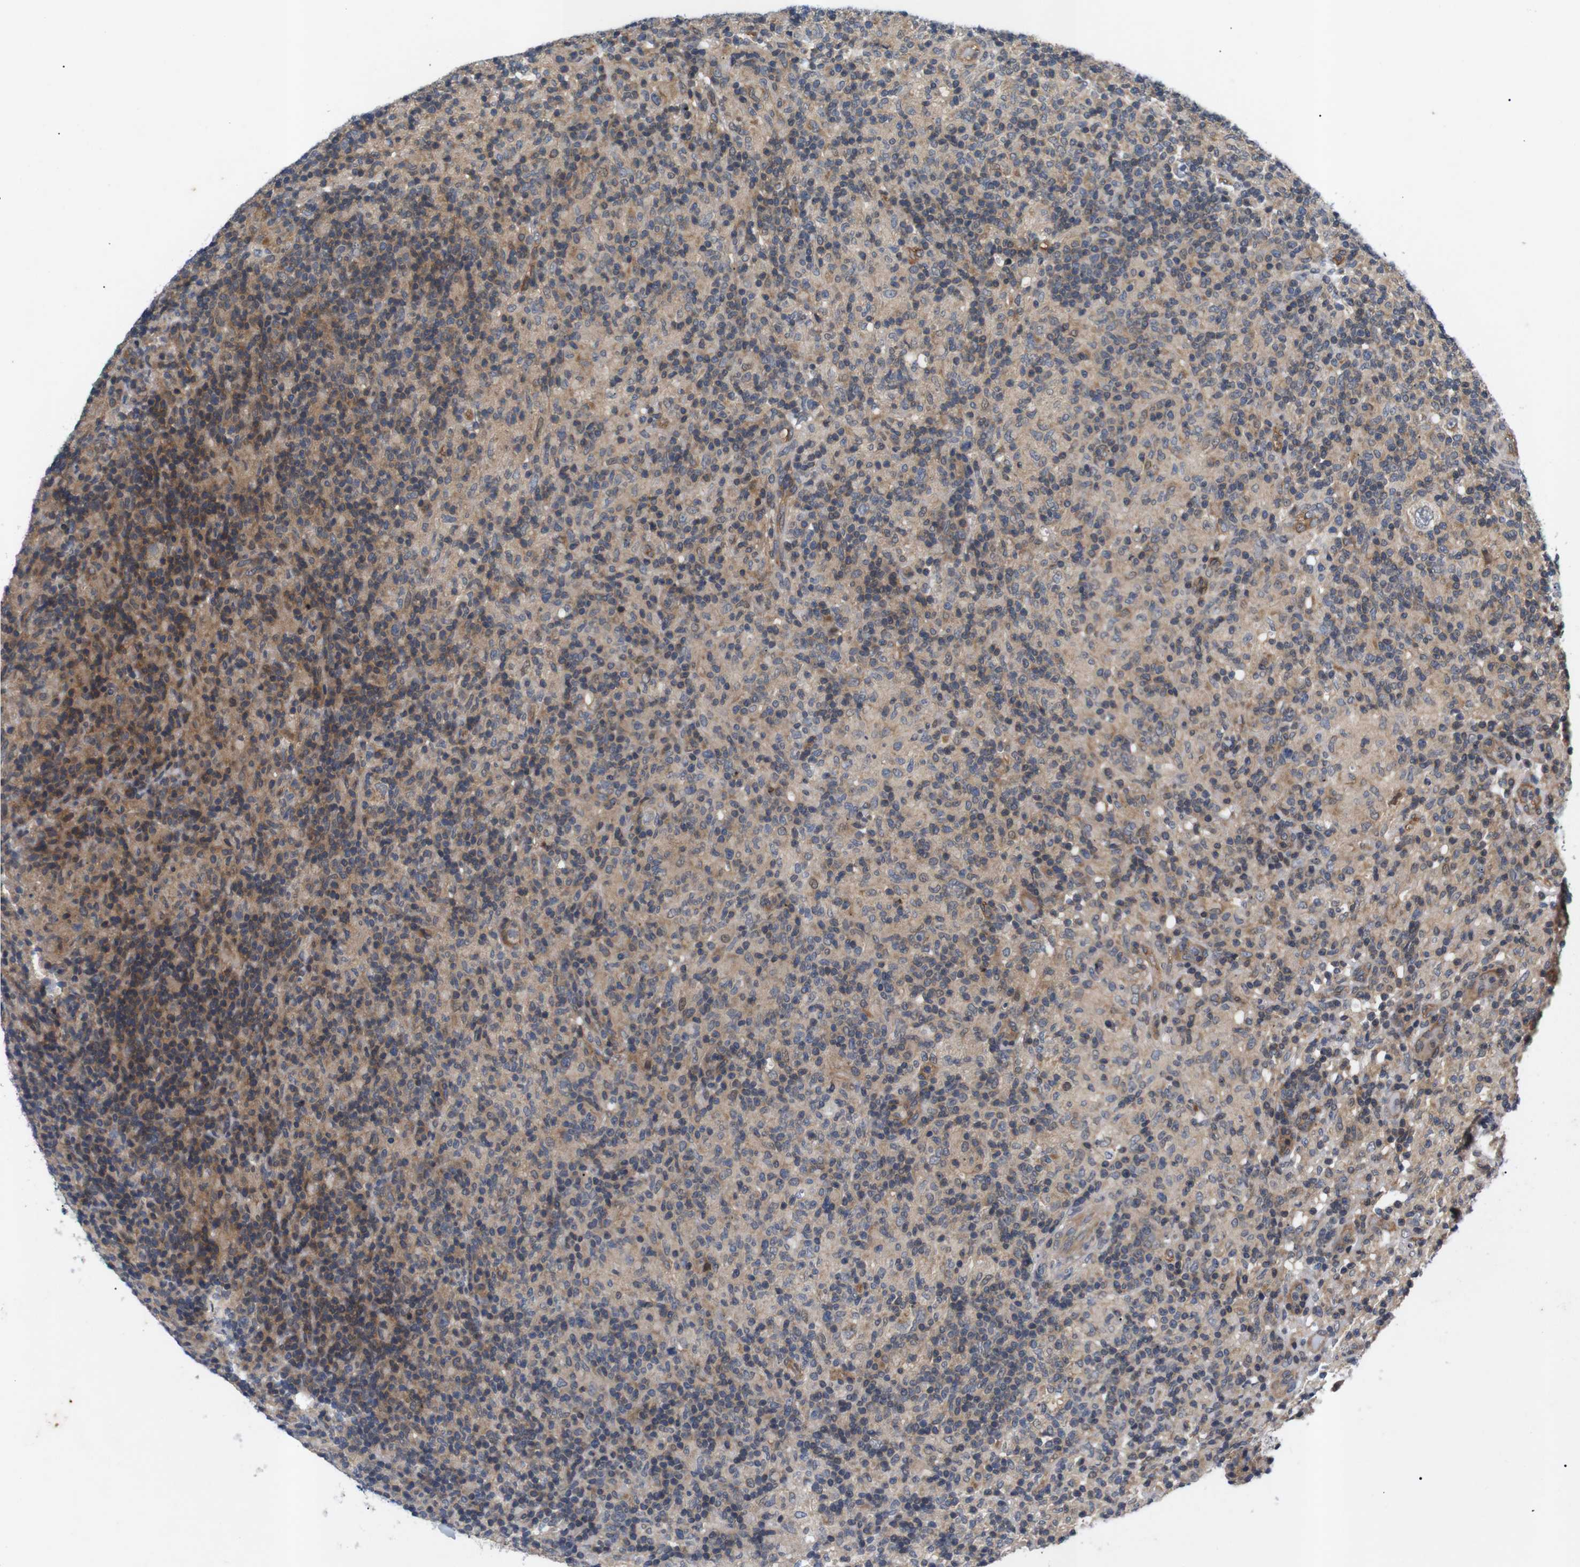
{"staining": {"intensity": "weak", "quantity": "<25%", "location": "cytoplasmic/membranous"}, "tissue": "lymphoma", "cell_type": "Tumor cells", "image_type": "cancer", "snomed": [{"axis": "morphology", "description": "Hodgkin's disease, NOS"}, {"axis": "topography", "description": "Lymph node"}], "caption": "DAB immunohistochemical staining of Hodgkin's disease displays no significant positivity in tumor cells.", "gene": "RIPK1", "patient": {"sex": "male", "age": 70}}